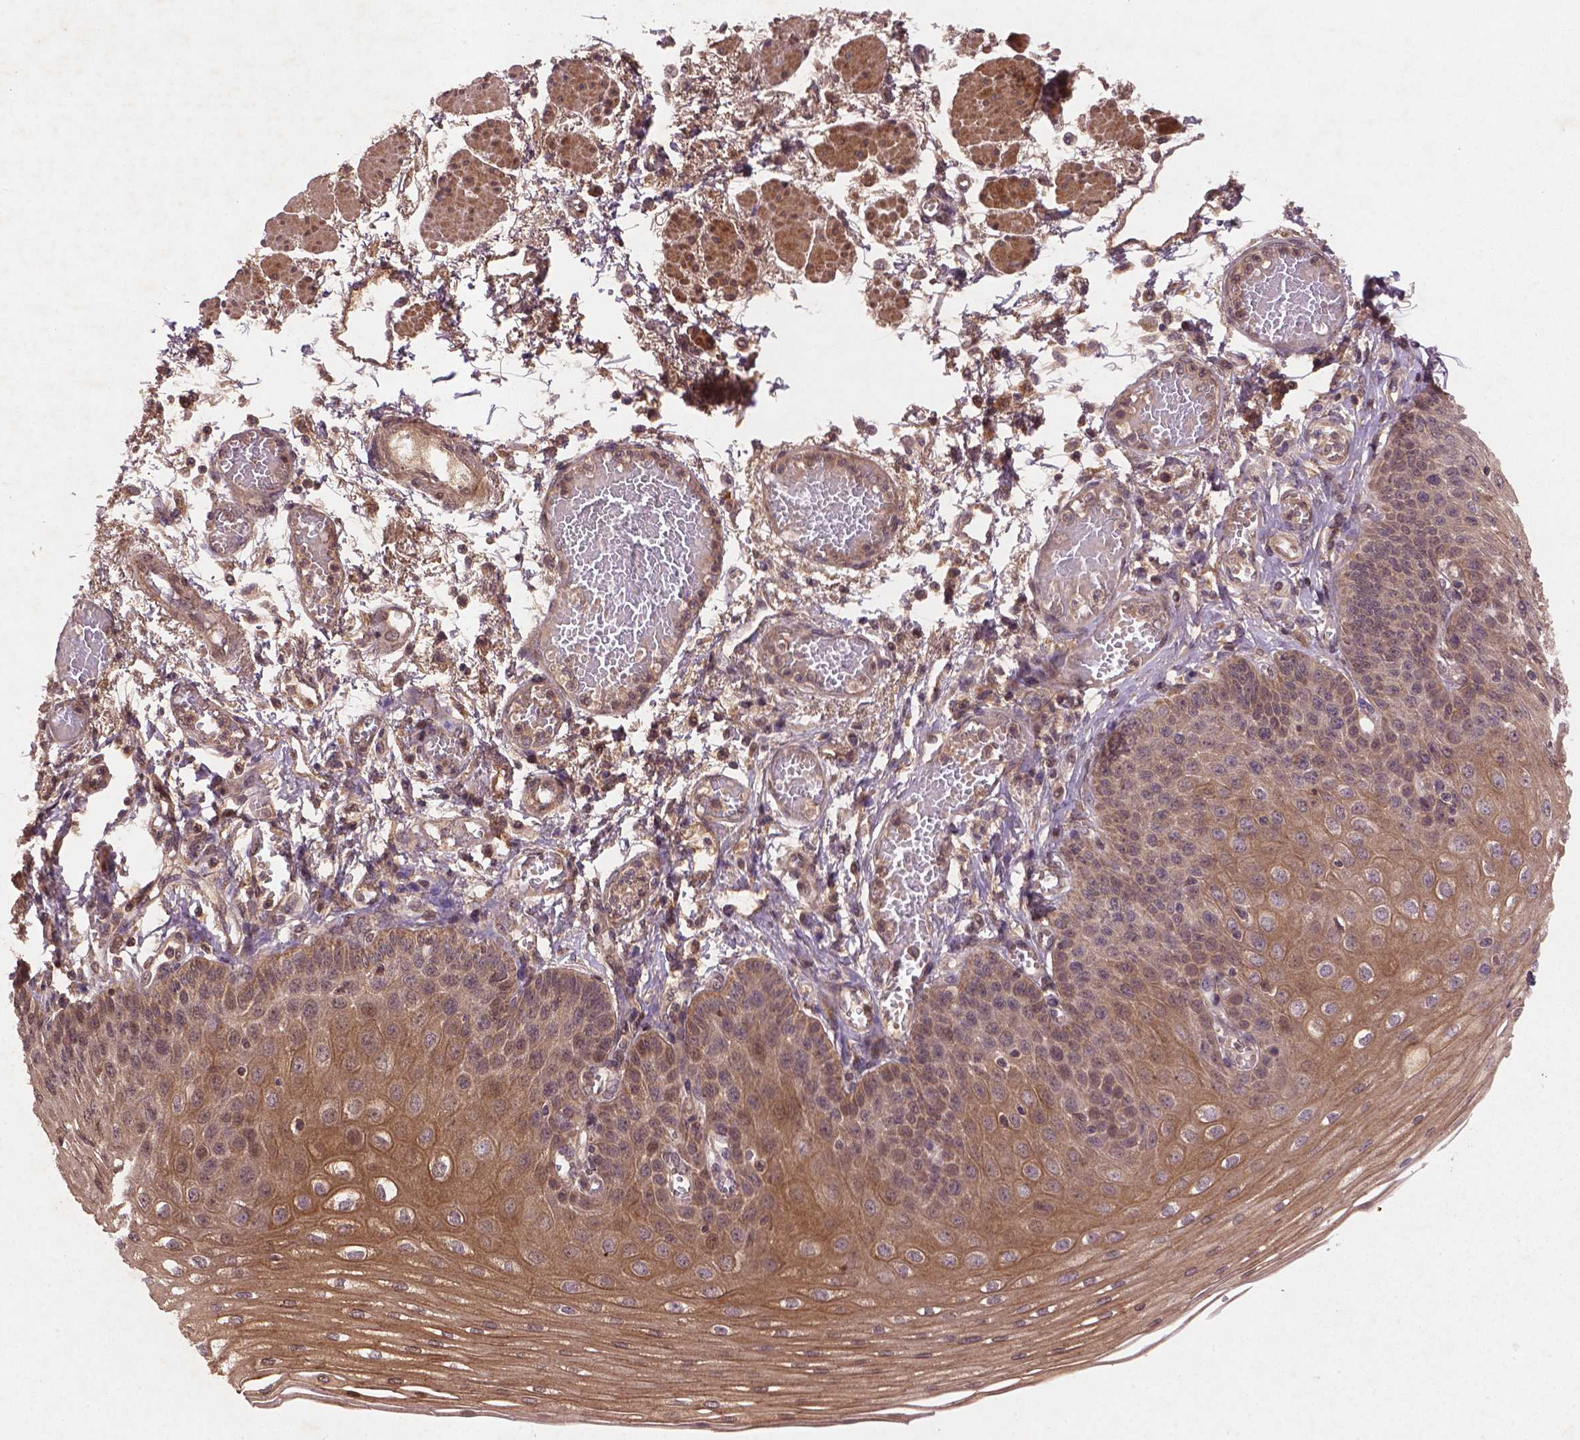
{"staining": {"intensity": "moderate", "quantity": ">75%", "location": "cytoplasmic/membranous,nuclear"}, "tissue": "esophagus", "cell_type": "Squamous epithelial cells", "image_type": "normal", "snomed": [{"axis": "morphology", "description": "Normal tissue, NOS"}, {"axis": "morphology", "description": "Adenocarcinoma, NOS"}, {"axis": "topography", "description": "Esophagus"}], "caption": "Moderate cytoplasmic/membranous,nuclear expression is identified in about >75% of squamous epithelial cells in benign esophagus. (IHC, brightfield microscopy, high magnification).", "gene": "NIPAL2", "patient": {"sex": "male", "age": 81}}